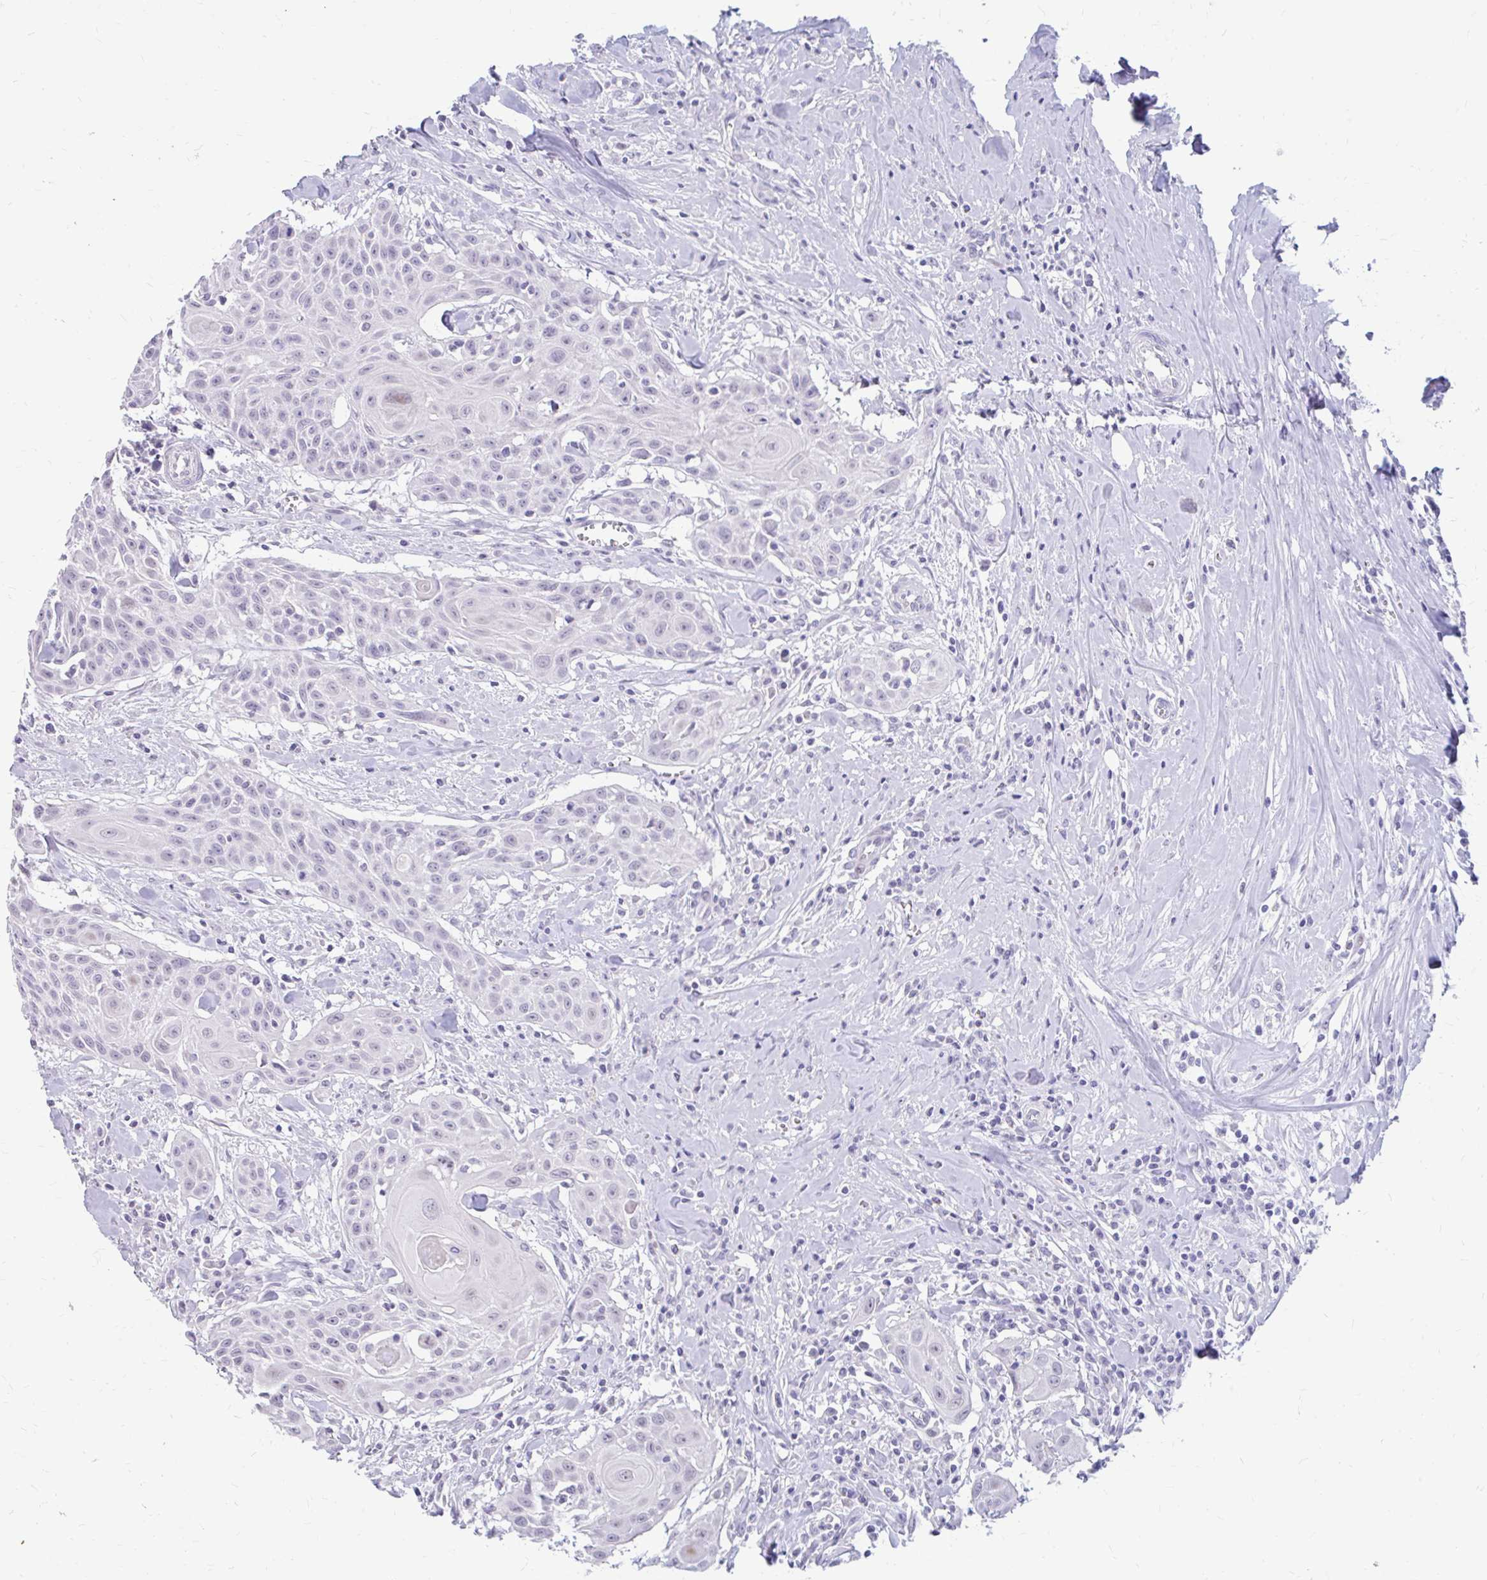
{"staining": {"intensity": "negative", "quantity": "none", "location": "none"}, "tissue": "head and neck cancer", "cell_type": "Tumor cells", "image_type": "cancer", "snomed": [{"axis": "morphology", "description": "Squamous cell carcinoma, NOS"}, {"axis": "topography", "description": "Lymph node"}, {"axis": "topography", "description": "Salivary gland"}, {"axis": "topography", "description": "Head-Neck"}], "caption": "Head and neck squamous cell carcinoma was stained to show a protein in brown. There is no significant expression in tumor cells. (Brightfield microscopy of DAB immunohistochemistry (IHC) at high magnification).", "gene": "RGS16", "patient": {"sex": "female", "age": 74}}